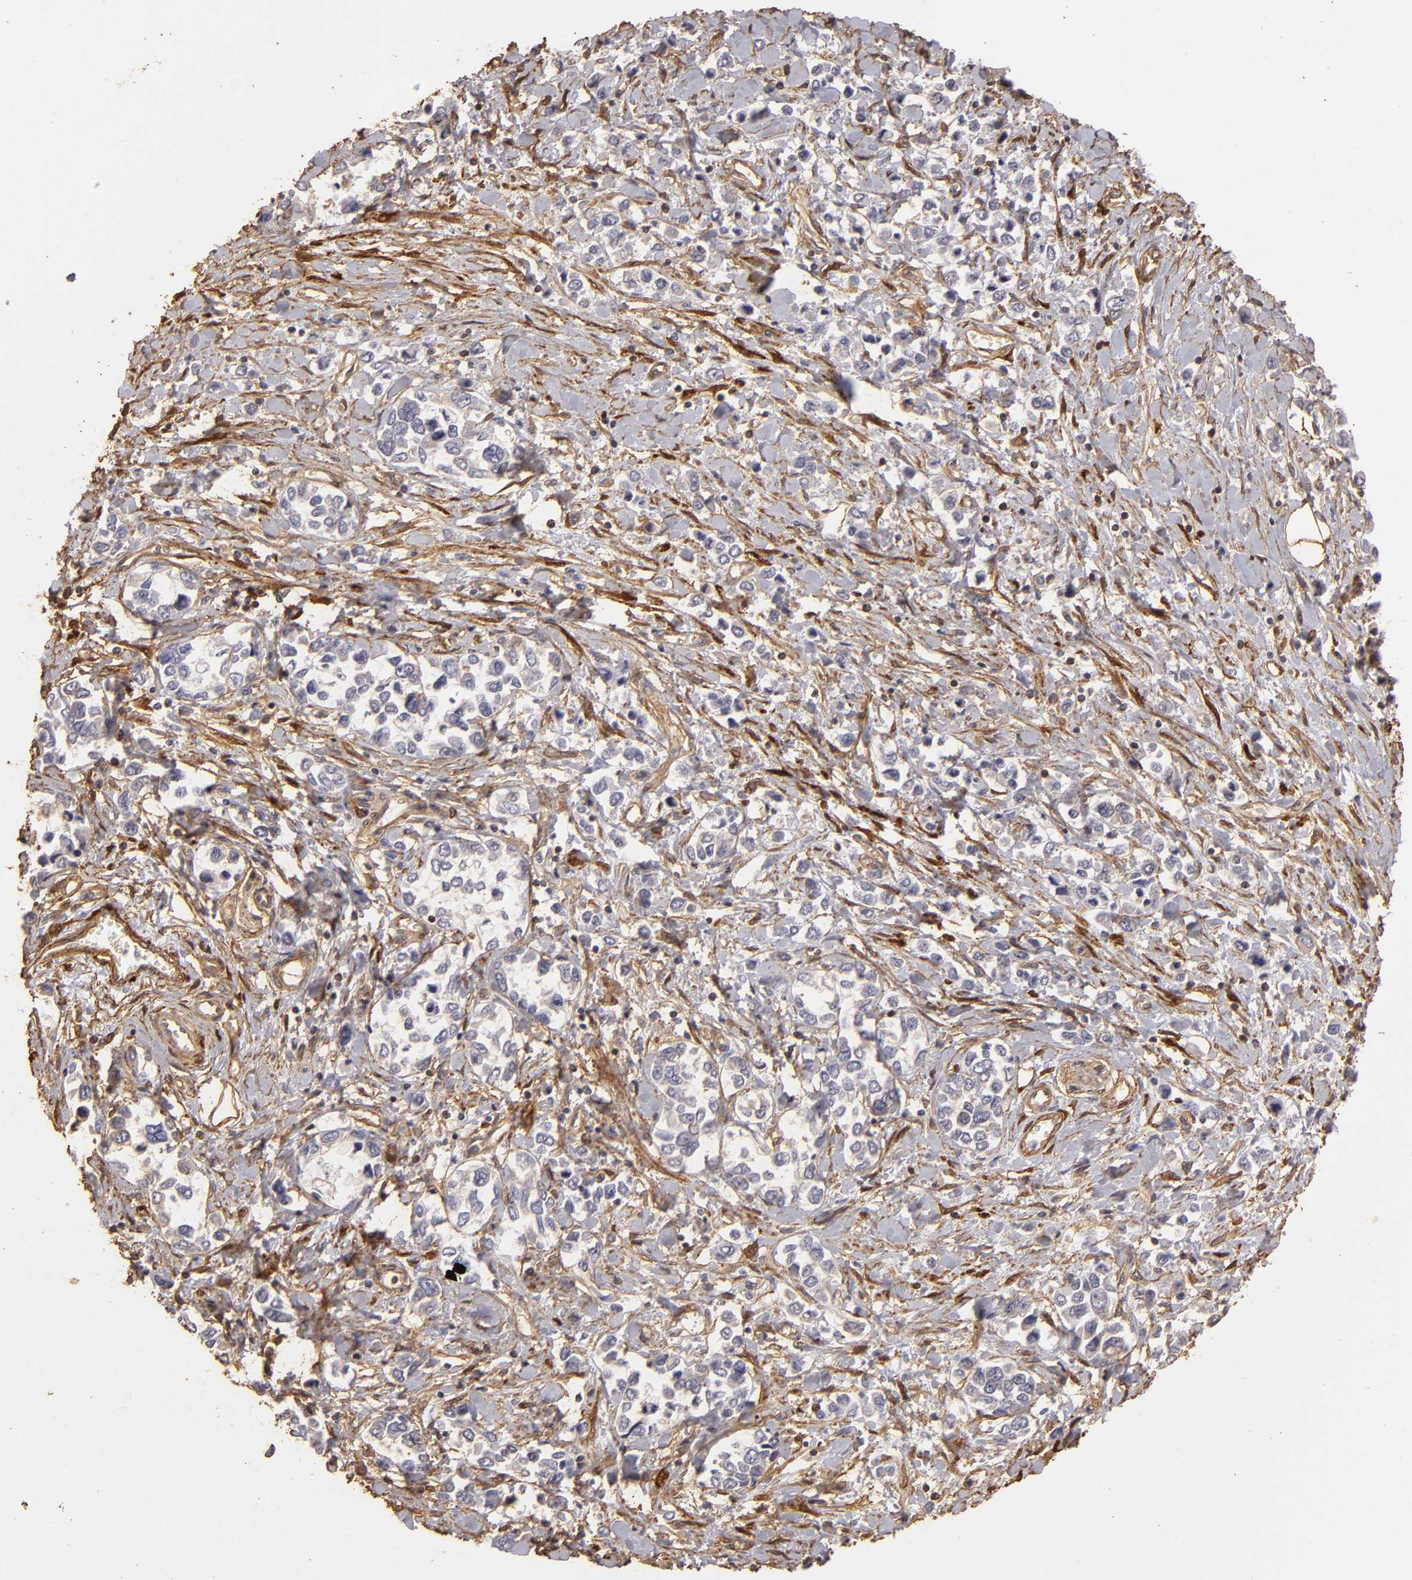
{"staining": {"intensity": "negative", "quantity": "none", "location": "none"}, "tissue": "stomach cancer", "cell_type": "Tumor cells", "image_type": "cancer", "snomed": [{"axis": "morphology", "description": "Adenocarcinoma, NOS"}, {"axis": "topography", "description": "Stomach, upper"}], "caption": "A histopathology image of human adenocarcinoma (stomach) is negative for staining in tumor cells.", "gene": "HSPB6", "patient": {"sex": "male", "age": 76}}